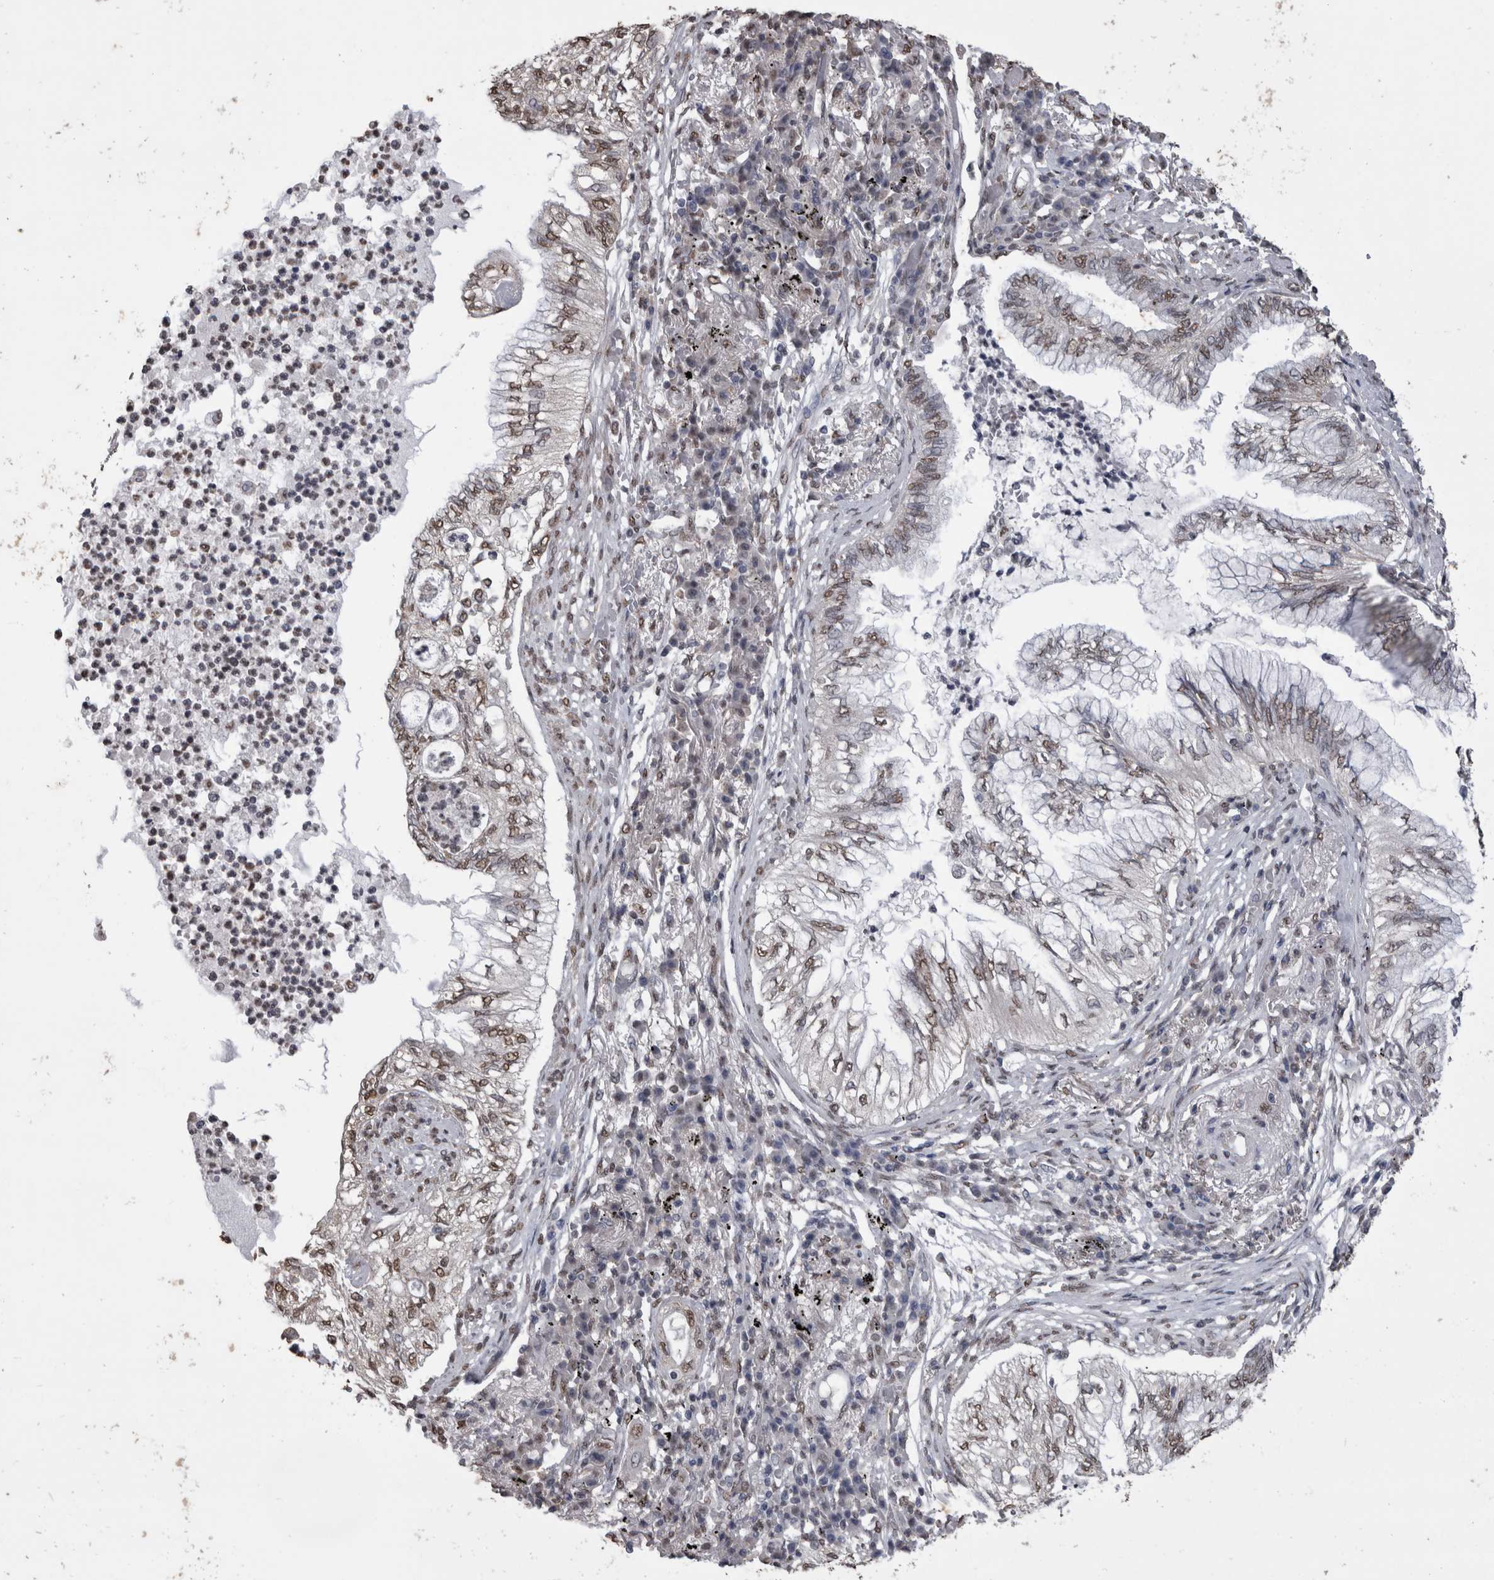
{"staining": {"intensity": "weak", "quantity": ">75%", "location": "nuclear"}, "tissue": "lung cancer", "cell_type": "Tumor cells", "image_type": "cancer", "snomed": [{"axis": "morphology", "description": "Normal tissue, NOS"}, {"axis": "morphology", "description": "Adenocarcinoma, NOS"}, {"axis": "topography", "description": "Bronchus"}, {"axis": "topography", "description": "Lung"}], "caption": "Tumor cells exhibit low levels of weak nuclear expression in about >75% of cells in human lung cancer (adenocarcinoma).", "gene": "SMAD7", "patient": {"sex": "female", "age": 70}}